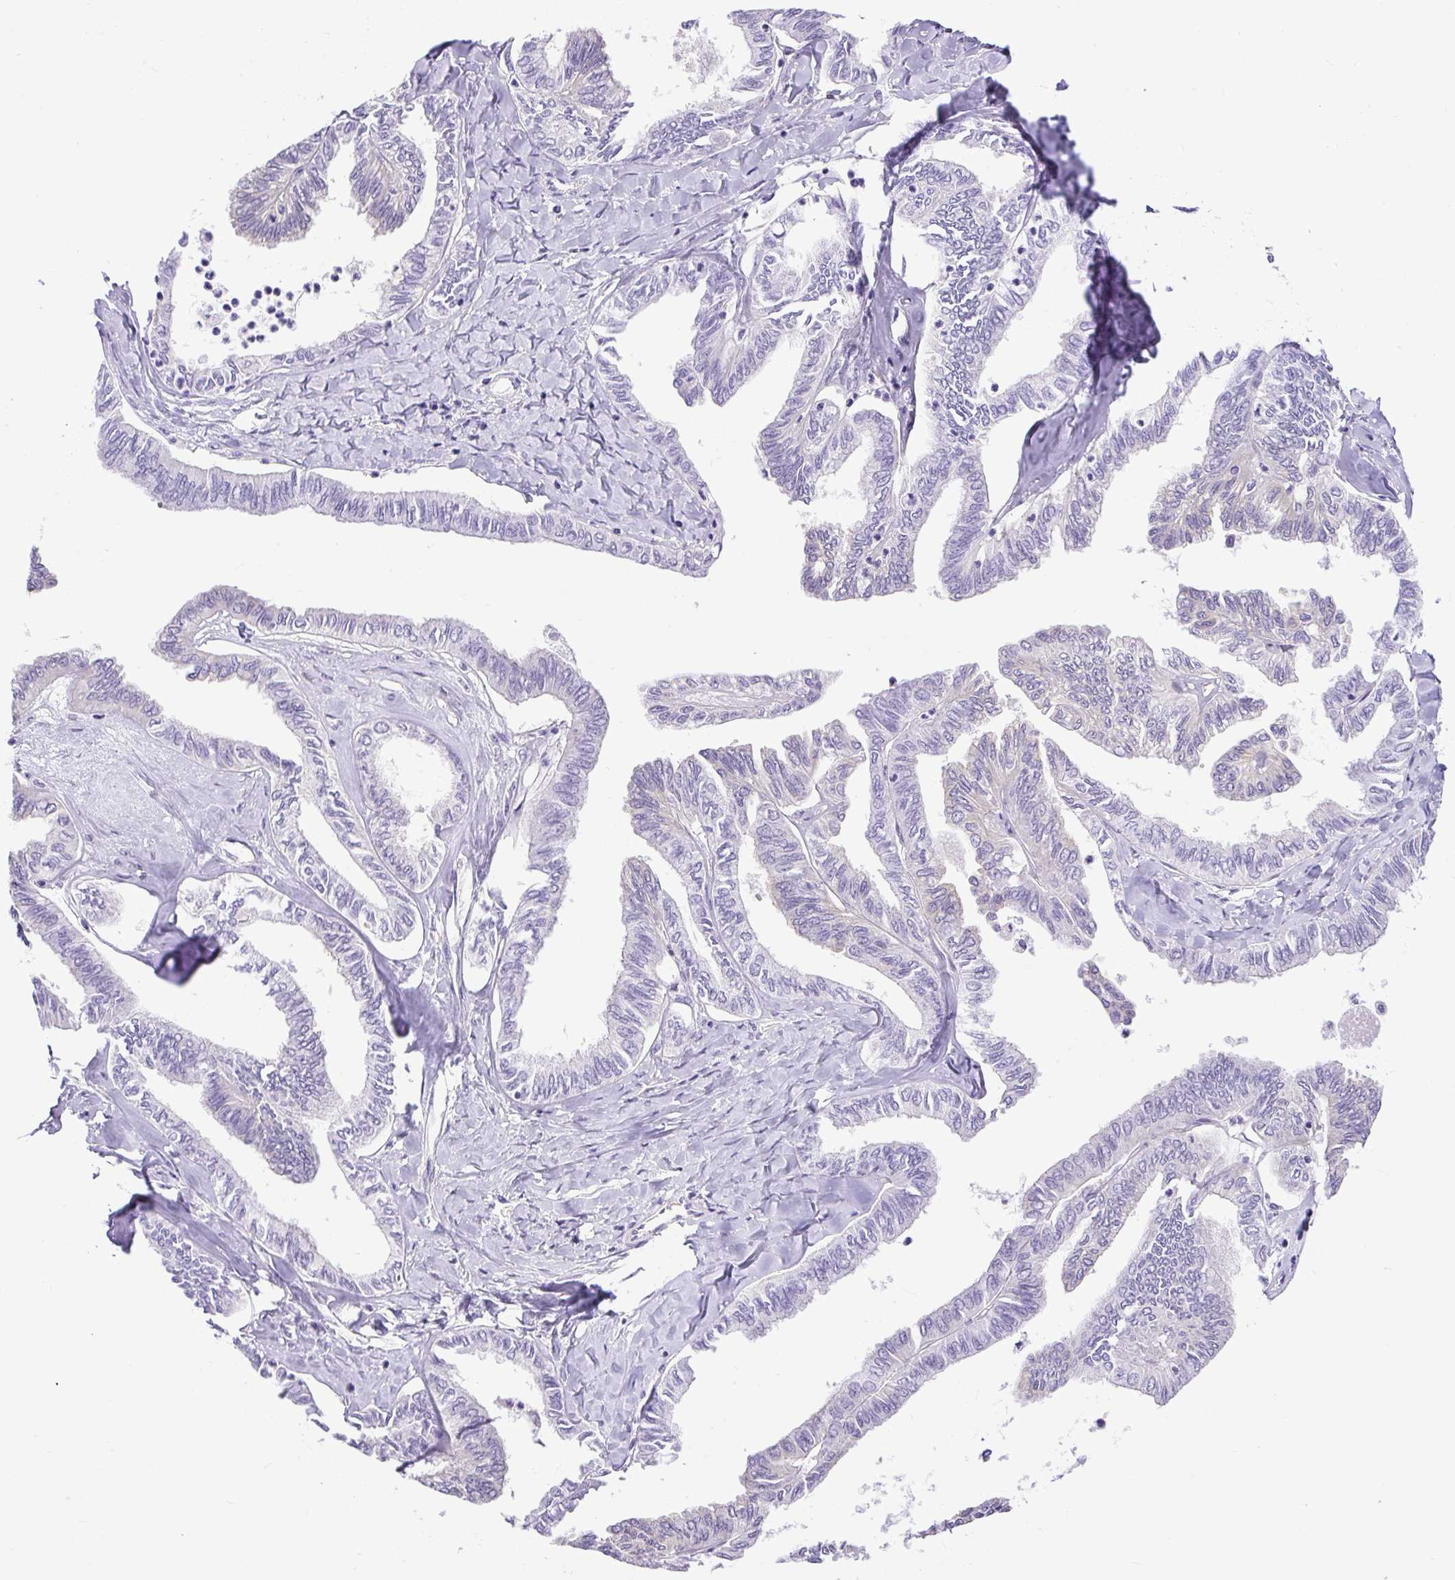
{"staining": {"intensity": "negative", "quantity": "none", "location": "none"}, "tissue": "ovarian cancer", "cell_type": "Tumor cells", "image_type": "cancer", "snomed": [{"axis": "morphology", "description": "Carcinoma, endometroid"}, {"axis": "topography", "description": "Ovary"}], "caption": "Immunohistochemistry (IHC) photomicrograph of neoplastic tissue: ovarian endometroid carcinoma stained with DAB (3,3'-diaminobenzidine) demonstrates no significant protein expression in tumor cells.", "gene": "MAP1S", "patient": {"sex": "female", "age": 70}}